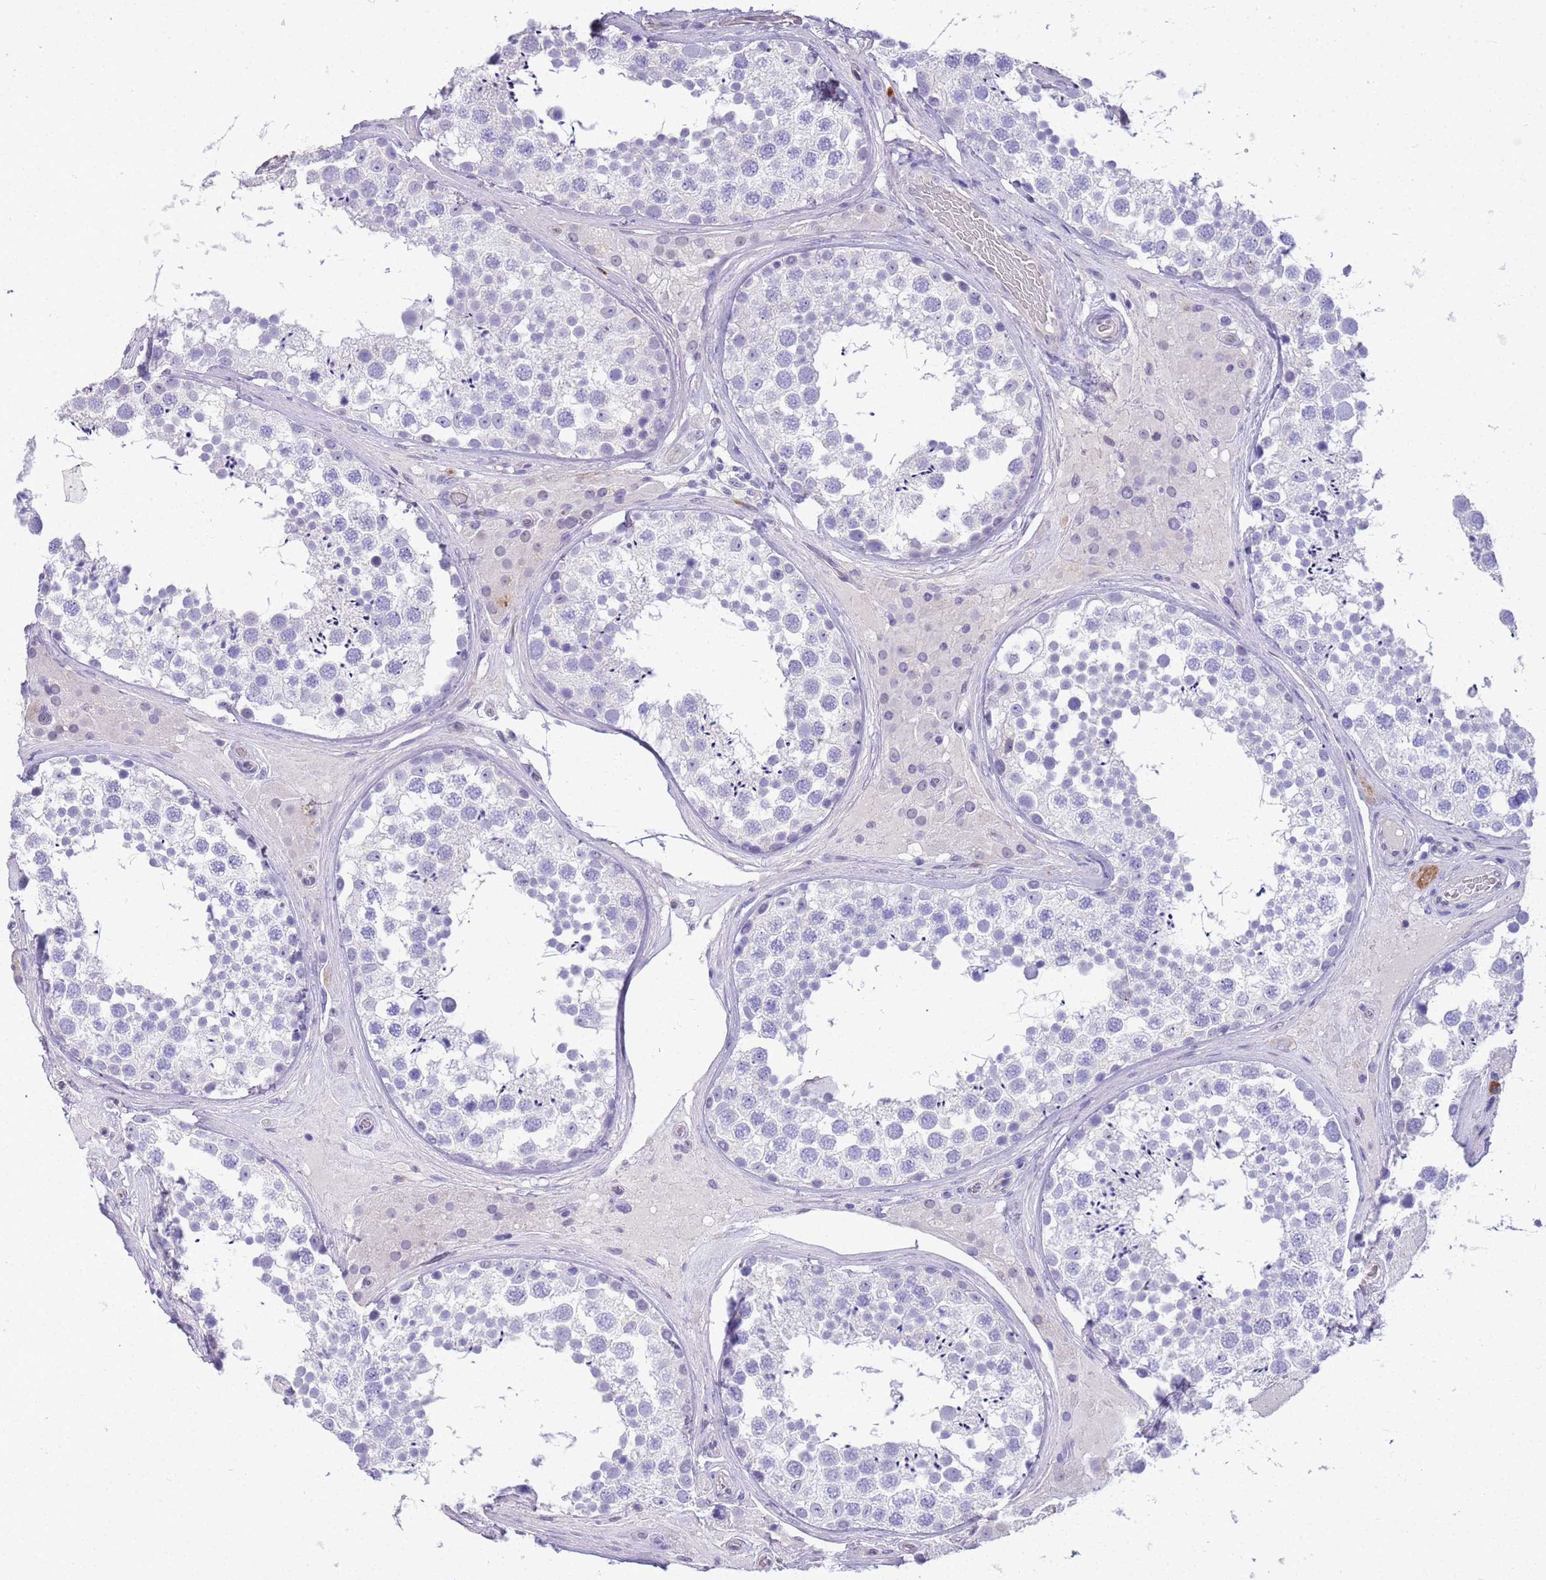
{"staining": {"intensity": "negative", "quantity": "none", "location": "none"}, "tissue": "testis", "cell_type": "Cells in seminiferous ducts", "image_type": "normal", "snomed": [{"axis": "morphology", "description": "Normal tissue, NOS"}, {"axis": "topography", "description": "Testis"}], "caption": "This is a histopathology image of IHC staining of benign testis, which shows no positivity in cells in seminiferous ducts.", "gene": "CTRC", "patient": {"sex": "male", "age": 46}}